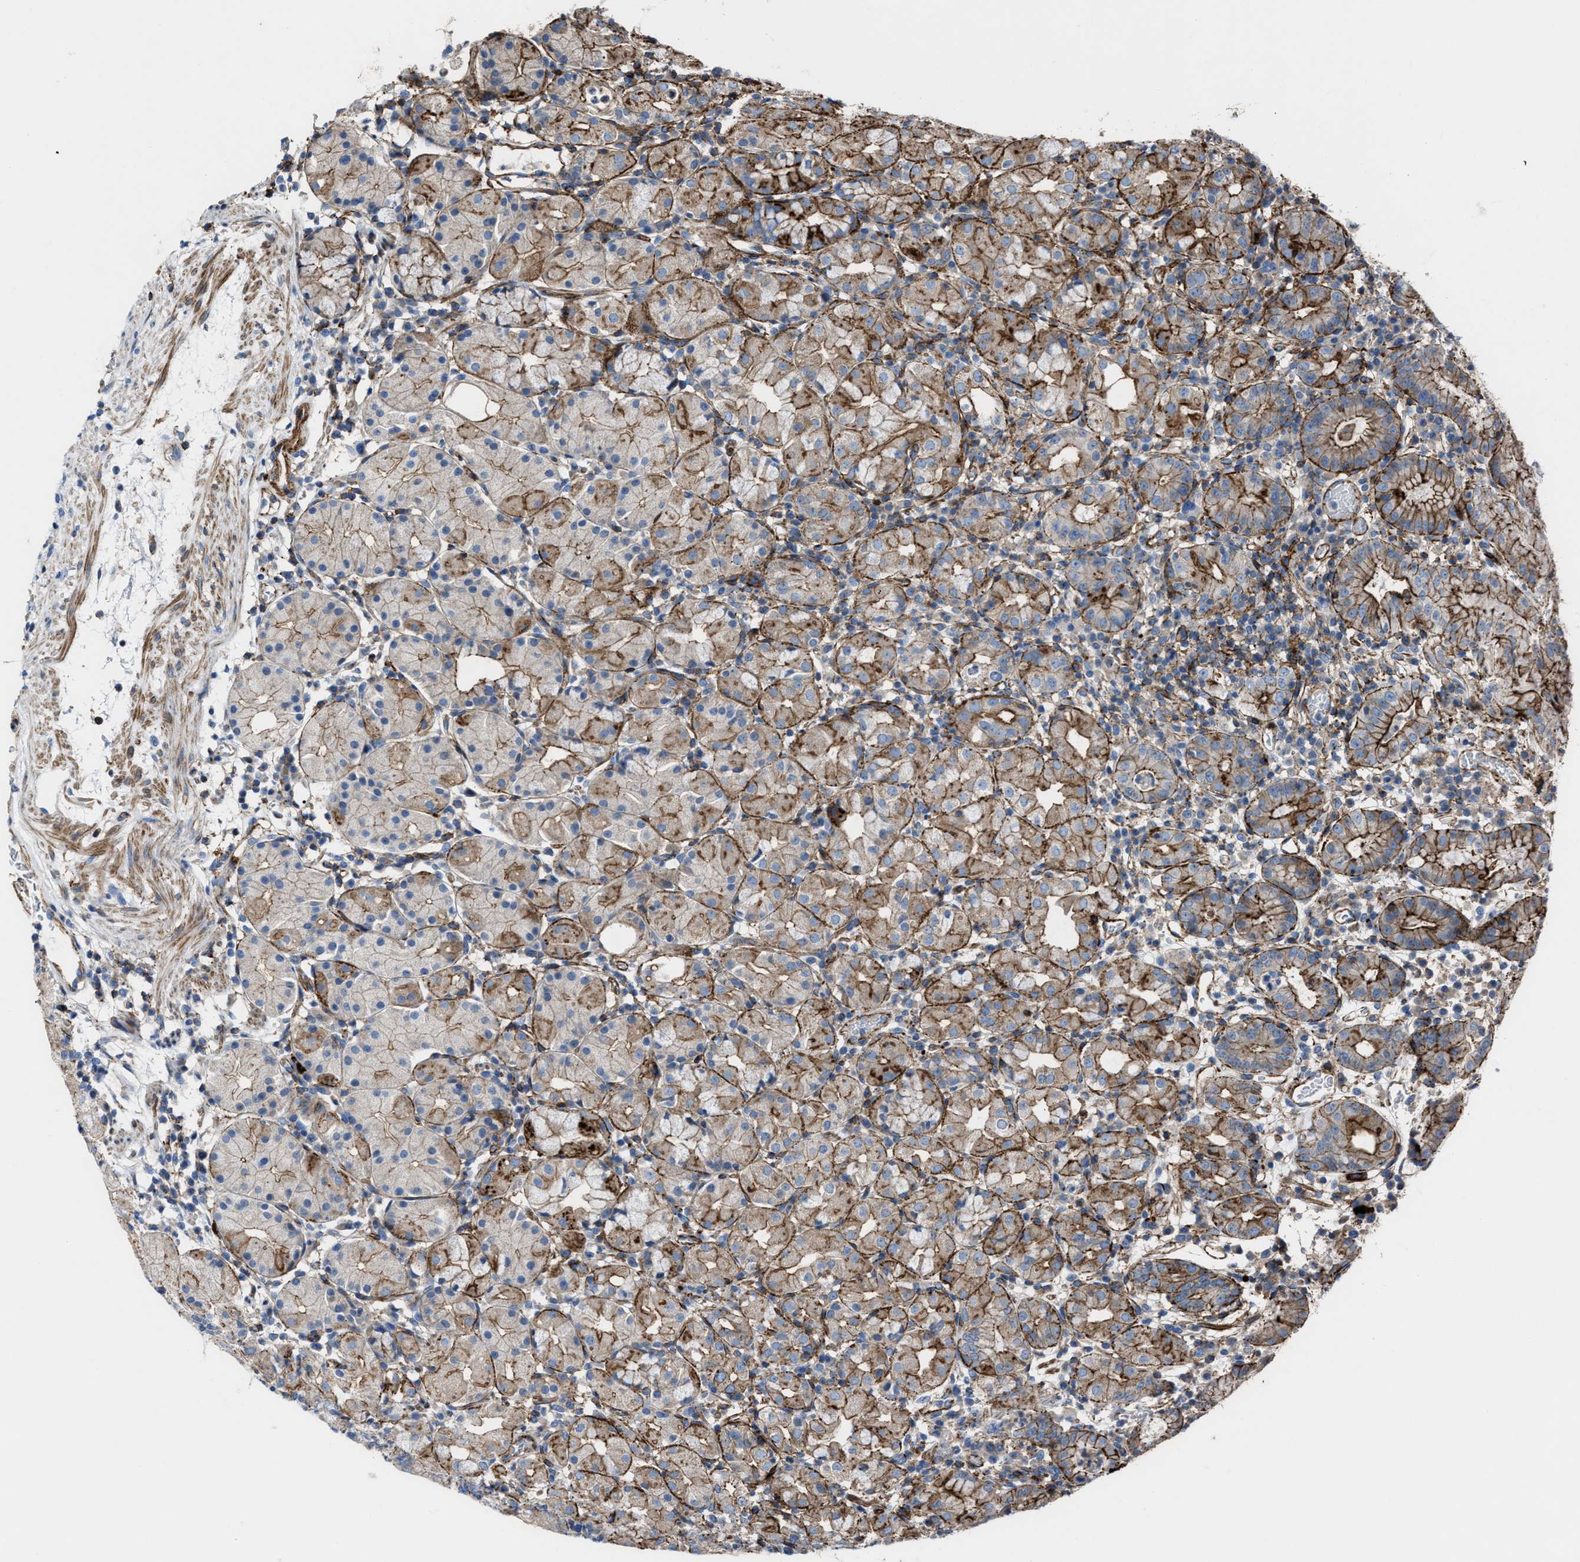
{"staining": {"intensity": "moderate", "quantity": ">75%", "location": "cytoplasmic/membranous"}, "tissue": "stomach", "cell_type": "Glandular cells", "image_type": "normal", "snomed": [{"axis": "morphology", "description": "Normal tissue, NOS"}, {"axis": "topography", "description": "Stomach"}, {"axis": "topography", "description": "Stomach, lower"}], "caption": "Immunohistochemical staining of benign stomach reveals medium levels of moderate cytoplasmic/membranous positivity in approximately >75% of glandular cells. (Stains: DAB in brown, nuclei in blue, Microscopy: brightfield microscopy at high magnification).", "gene": "AGPAT2", "patient": {"sex": "female", "age": 75}}